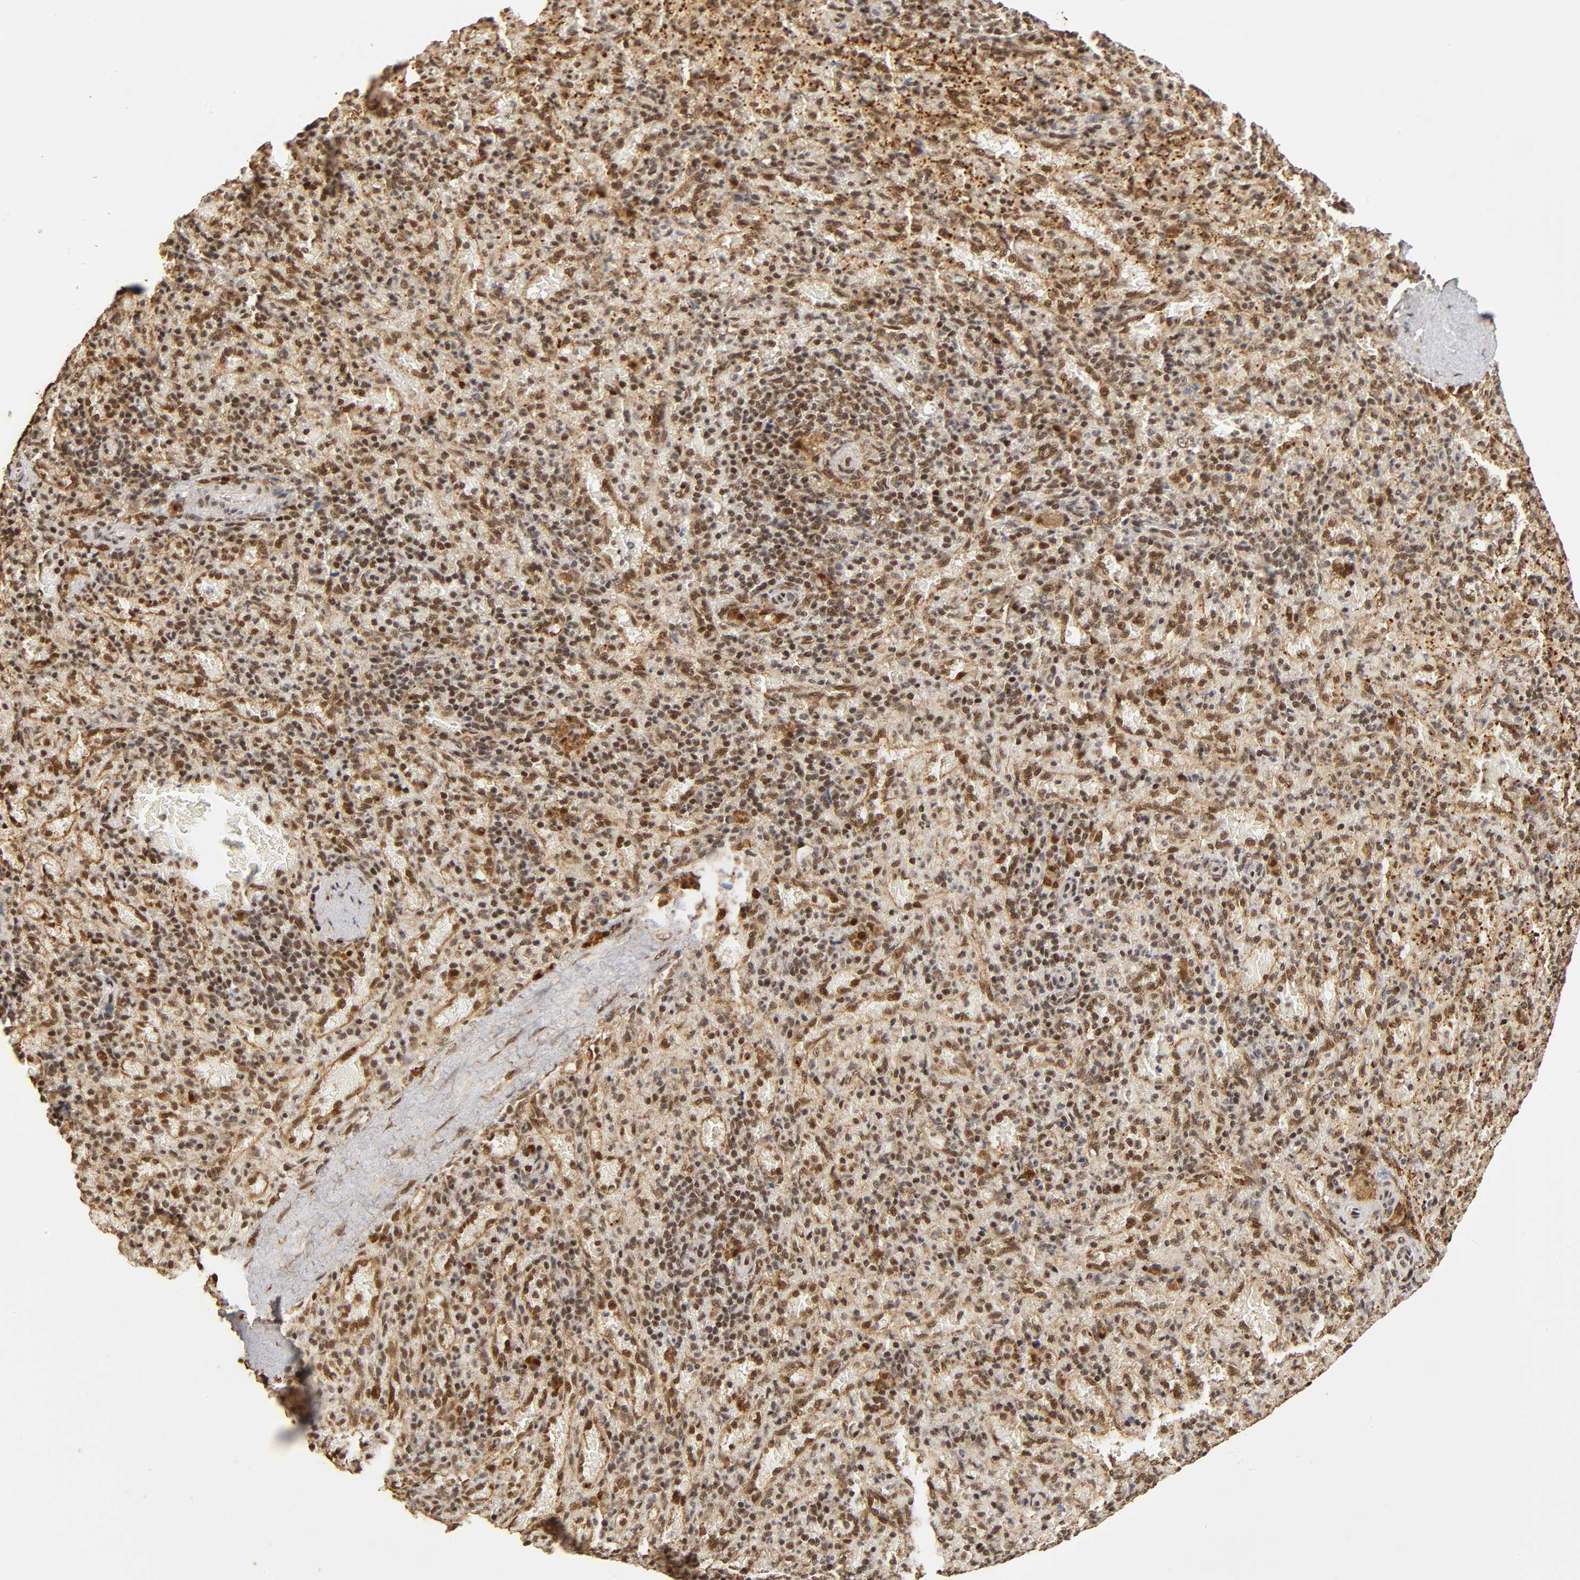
{"staining": {"intensity": "strong", "quantity": ">75%", "location": "cytoplasmic/membranous,nuclear"}, "tissue": "spleen", "cell_type": "Cells in red pulp", "image_type": "normal", "snomed": [{"axis": "morphology", "description": "Normal tissue, NOS"}, {"axis": "topography", "description": "Spleen"}], "caption": "Approximately >75% of cells in red pulp in normal human spleen display strong cytoplasmic/membranous,nuclear protein positivity as visualized by brown immunohistochemical staining.", "gene": "RNF122", "patient": {"sex": "female", "age": 43}}